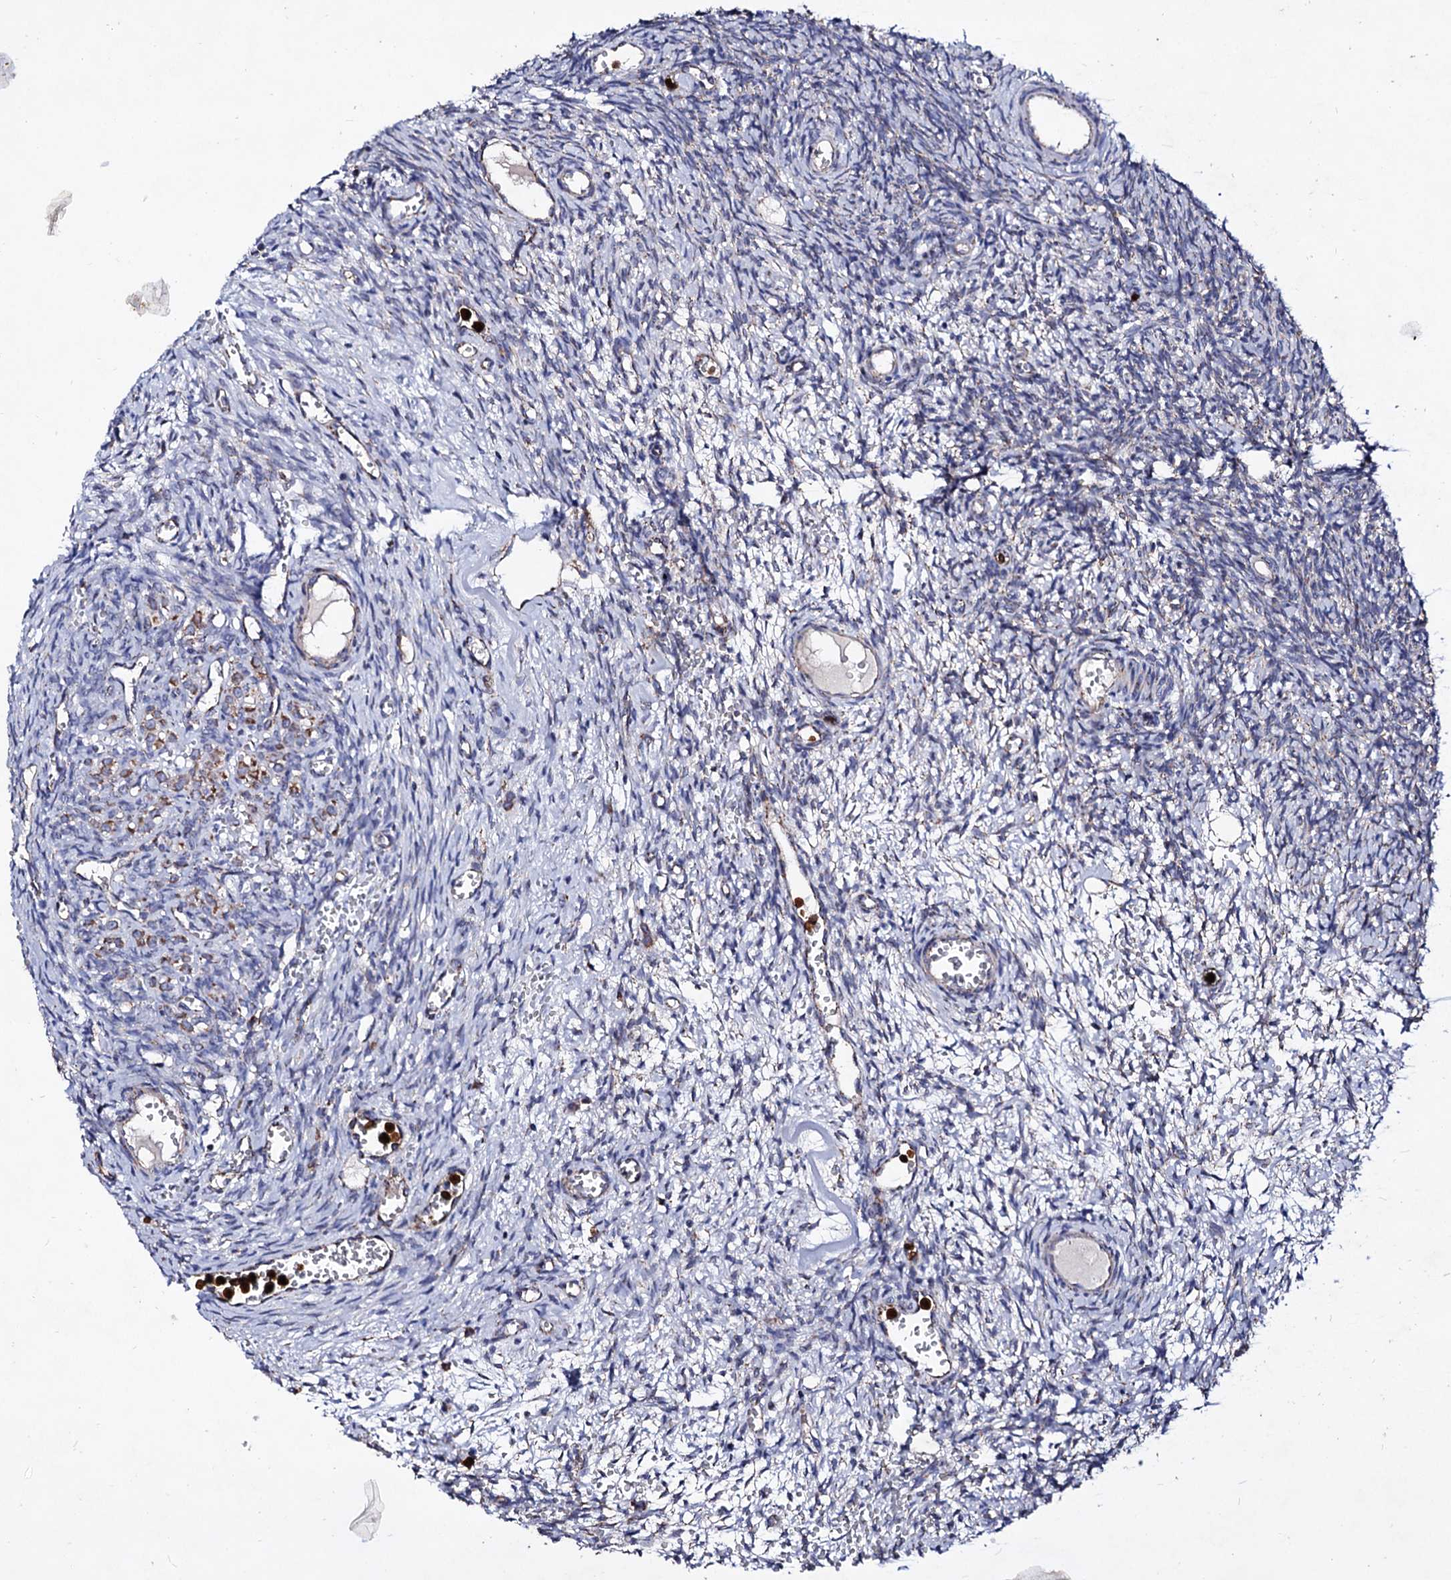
{"staining": {"intensity": "negative", "quantity": "none", "location": "none"}, "tissue": "ovary", "cell_type": "Ovarian stroma cells", "image_type": "normal", "snomed": [{"axis": "morphology", "description": "Normal tissue, NOS"}, {"axis": "topography", "description": "Ovary"}], "caption": "Immunohistochemistry image of normal ovary: ovary stained with DAB (3,3'-diaminobenzidine) displays no significant protein positivity in ovarian stroma cells. The staining was performed using DAB to visualize the protein expression in brown, while the nuclei were stained in blue with hematoxylin (Magnification: 20x).", "gene": "ACAD9", "patient": {"sex": "female", "age": 39}}